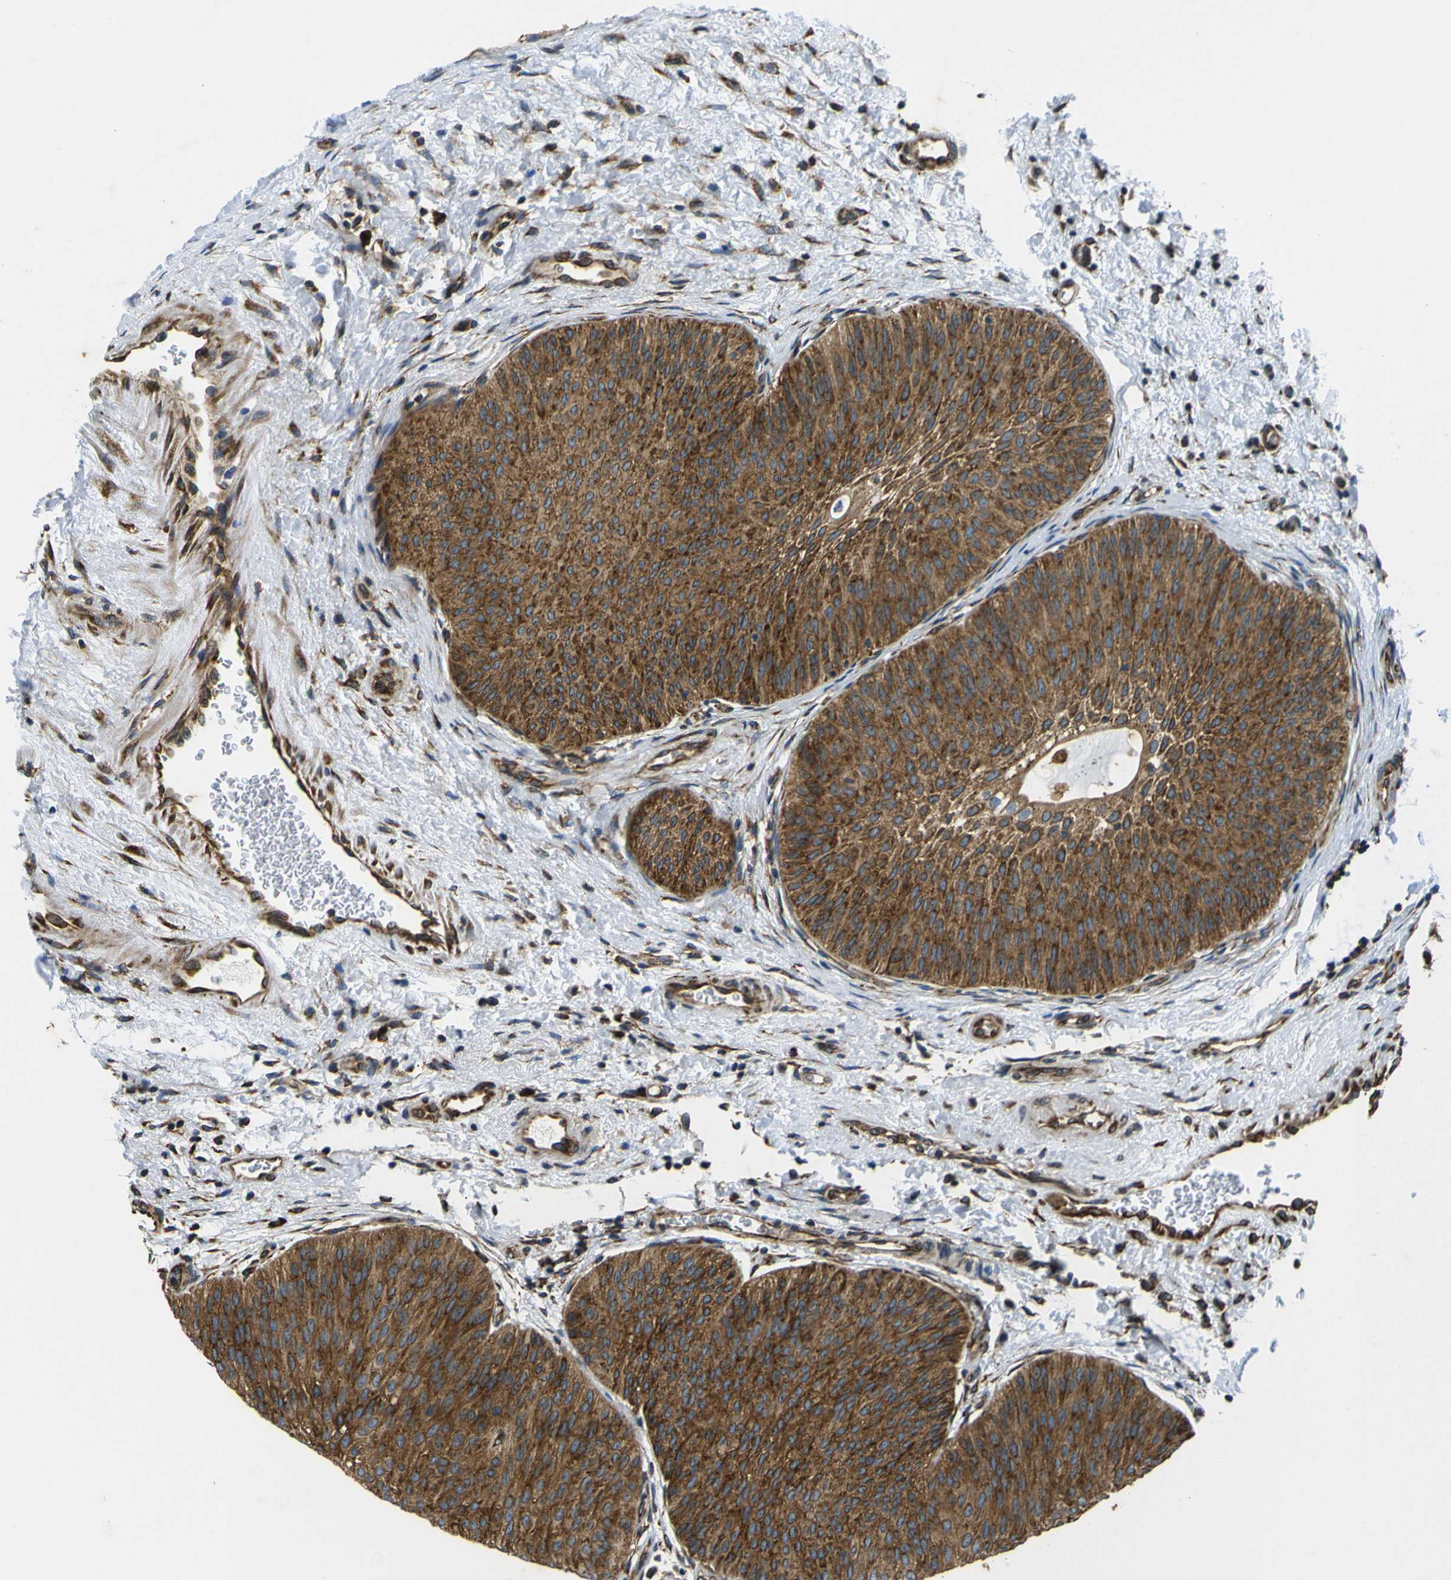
{"staining": {"intensity": "strong", "quantity": ">75%", "location": "cytoplasmic/membranous"}, "tissue": "urothelial cancer", "cell_type": "Tumor cells", "image_type": "cancer", "snomed": [{"axis": "morphology", "description": "Urothelial carcinoma, Low grade"}, {"axis": "topography", "description": "Urinary bladder"}], "caption": "The image displays a brown stain indicating the presence of a protein in the cytoplasmic/membranous of tumor cells in urothelial carcinoma (low-grade).", "gene": "RPSA", "patient": {"sex": "female", "age": 60}}